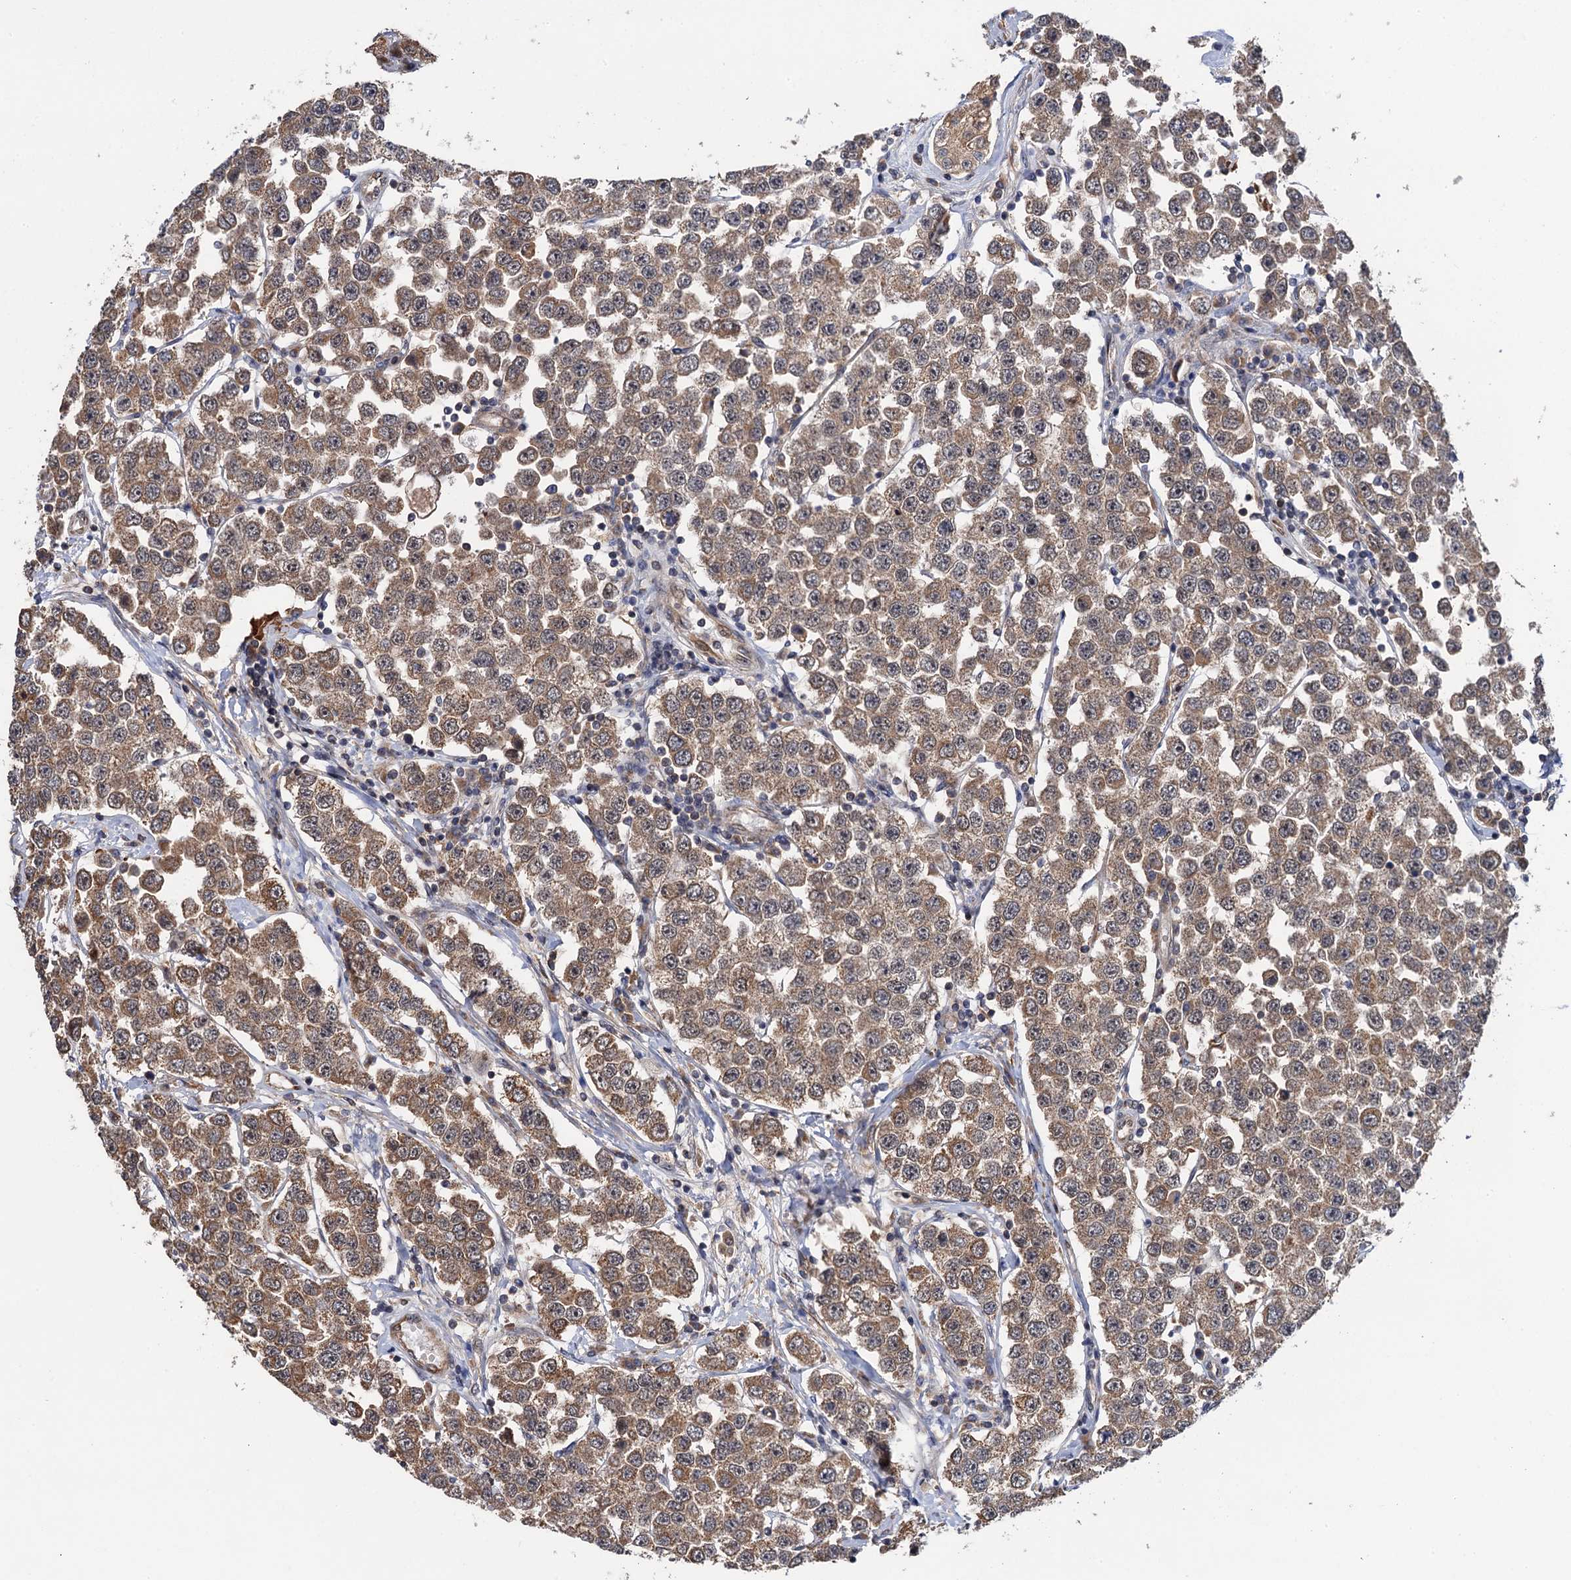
{"staining": {"intensity": "moderate", "quantity": ">75%", "location": "cytoplasmic/membranous"}, "tissue": "testis cancer", "cell_type": "Tumor cells", "image_type": "cancer", "snomed": [{"axis": "morphology", "description": "Seminoma, NOS"}, {"axis": "topography", "description": "Testis"}], "caption": "Tumor cells show medium levels of moderate cytoplasmic/membranous positivity in about >75% of cells in human testis cancer (seminoma). (DAB IHC with brightfield microscopy, high magnification).", "gene": "FSIP1", "patient": {"sex": "male", "age": 28}}